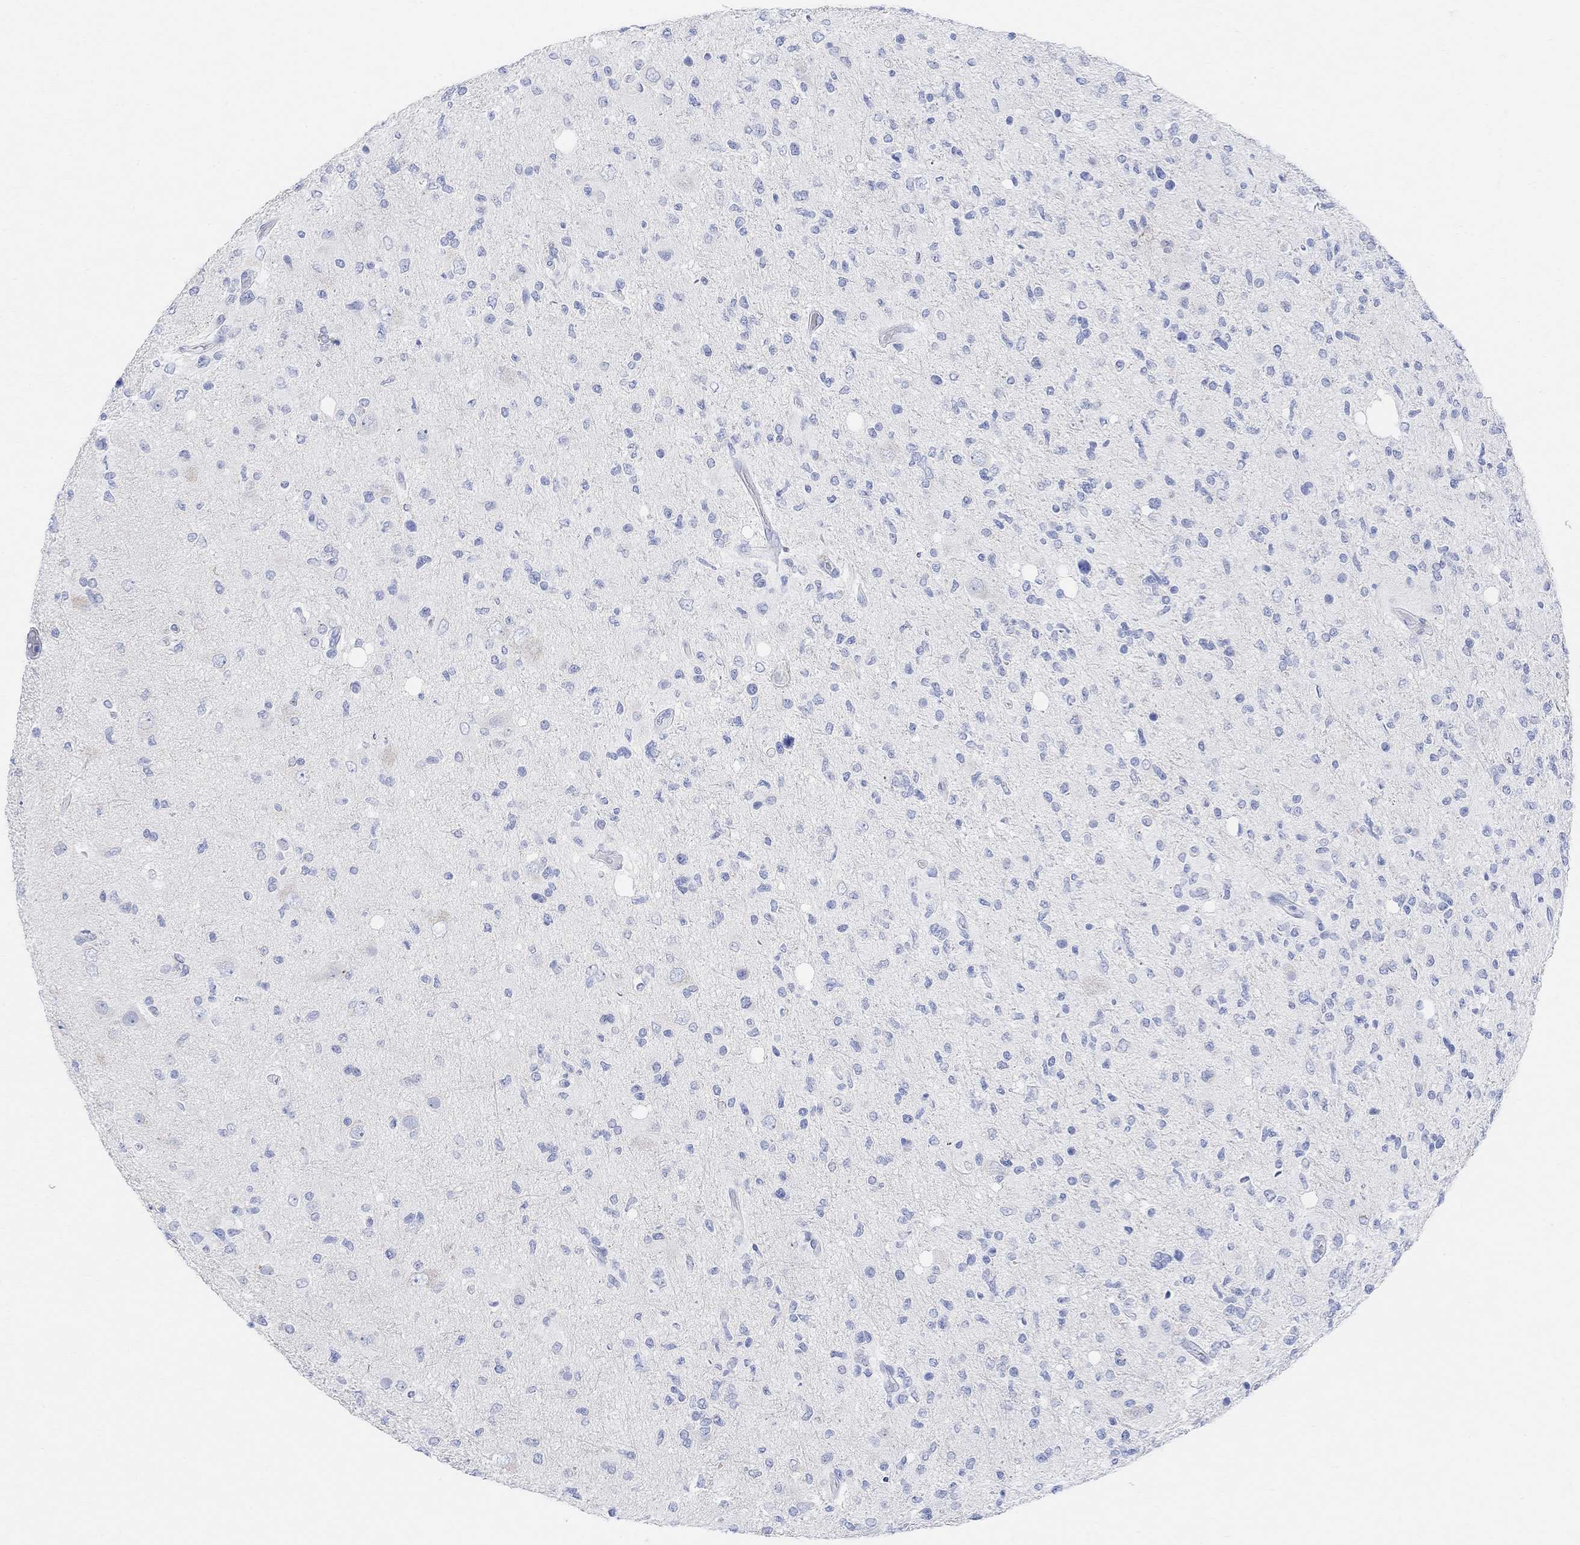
{"staining": {"intensity": "negative", "quantity": "none", "location": "none"}, "tissue": "glioma", "cell_type": "Tumor cells", "image_type": "cancer", "snomed": [{"axis": "morphology", "description": "Glioma, malignant, High grade"}, {"axis": "topography", "description": "Cerebral cortex"}], "caption": "Tumor cells are negative for brown protein staining in glioma.", "gene": "RETNLB", "patient": {"sex": "male", "age": 70}}